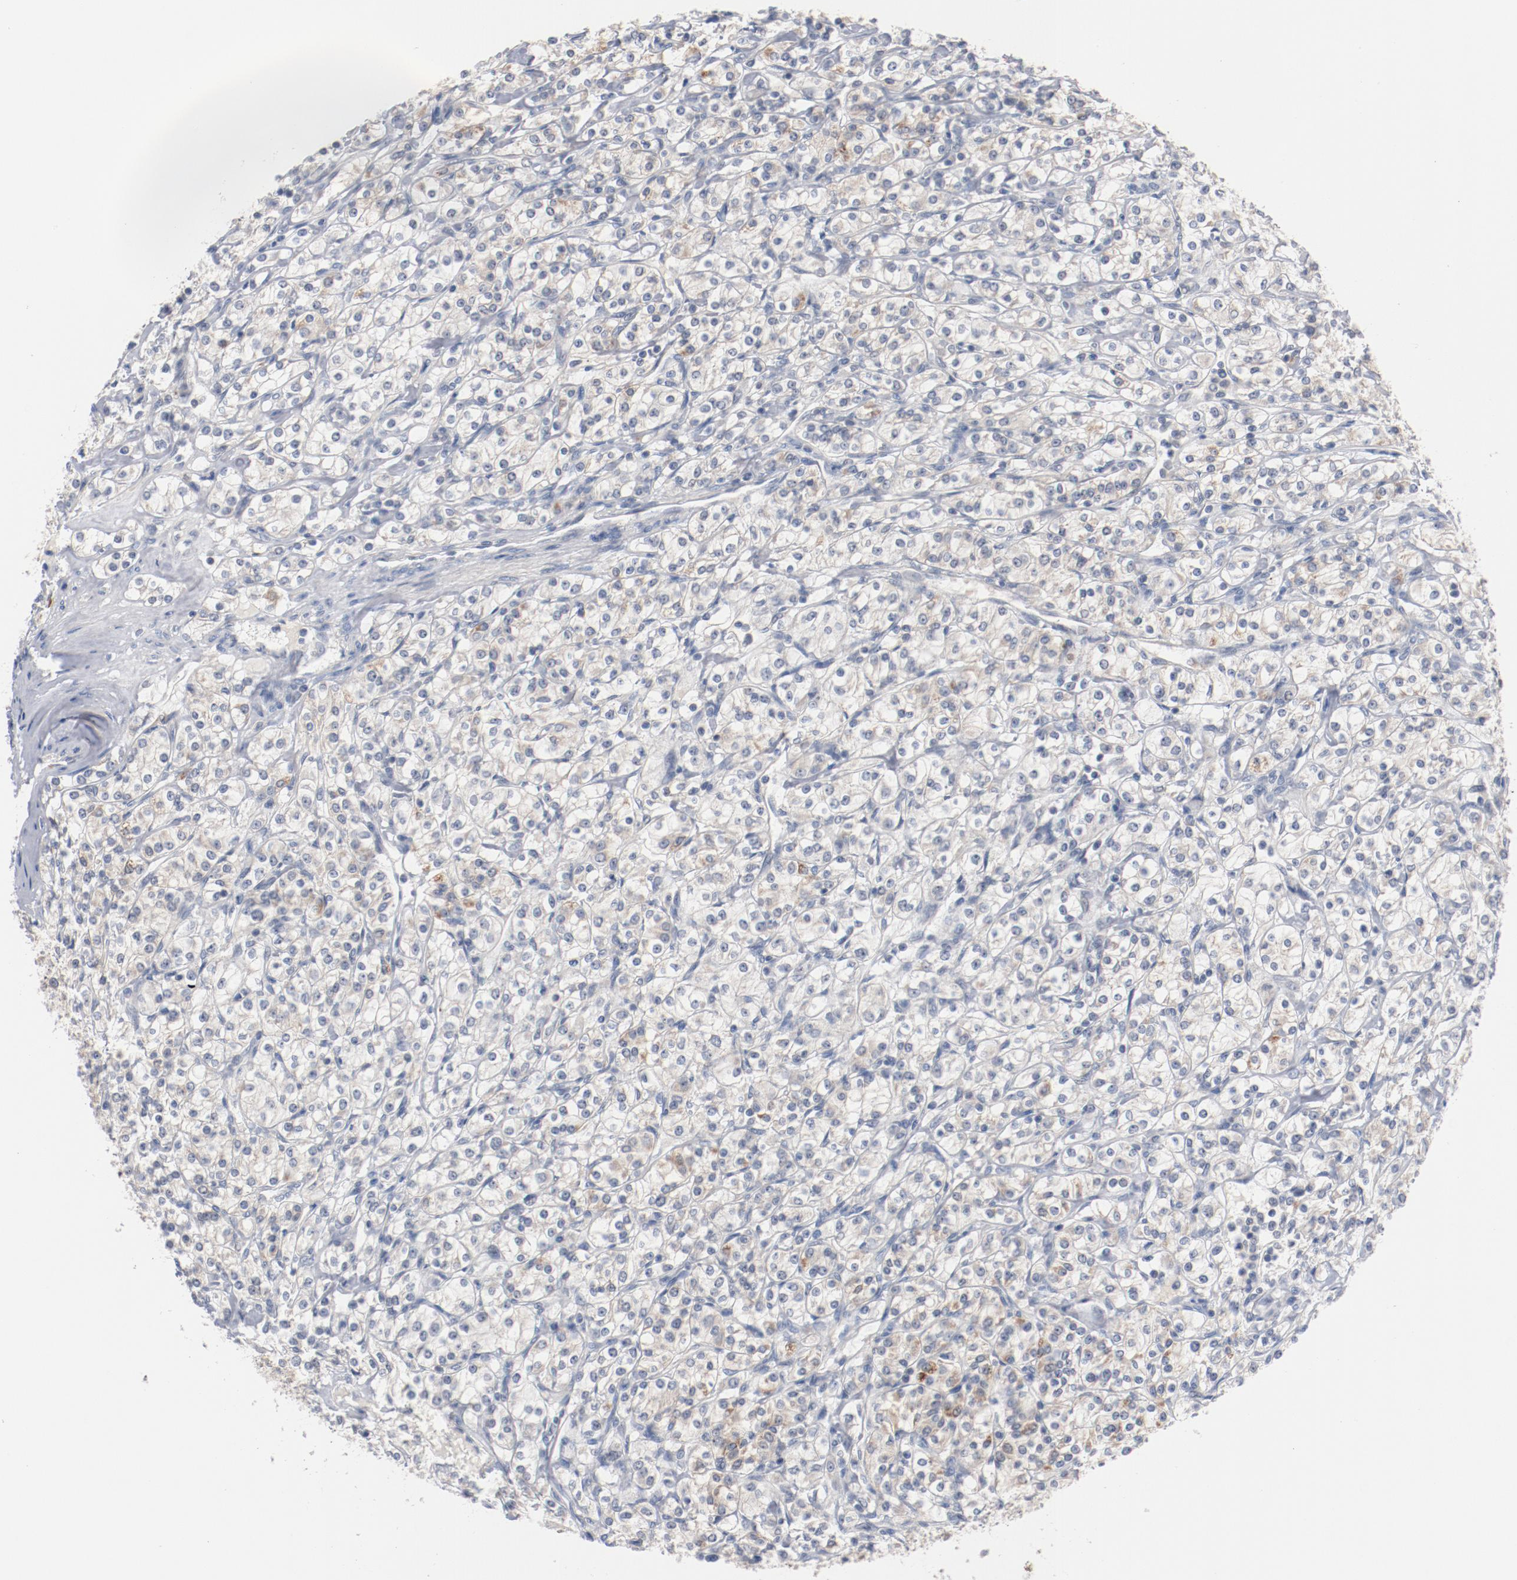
{"staining": {"intensity": "negative", "quantity": "none", "location": "none"}, "tissue": "renal cancer", "cell_type": "Tumor cells", "image_type": "cancer", "snomed": [{"axis": "morphology", "description": "Adenocarcinoma, NOS"}, {"axis": "topography", "description": "Kidney"}], "caption": "High magnification brightfield microscopy of adenocarcinoma (renal) stained with DAB (brown) and counterstained with hematoxylin (blue): tumor cells show no significant expression.", "gene": "ERICH1", "patient": {"sex": "male", "age": 77}}